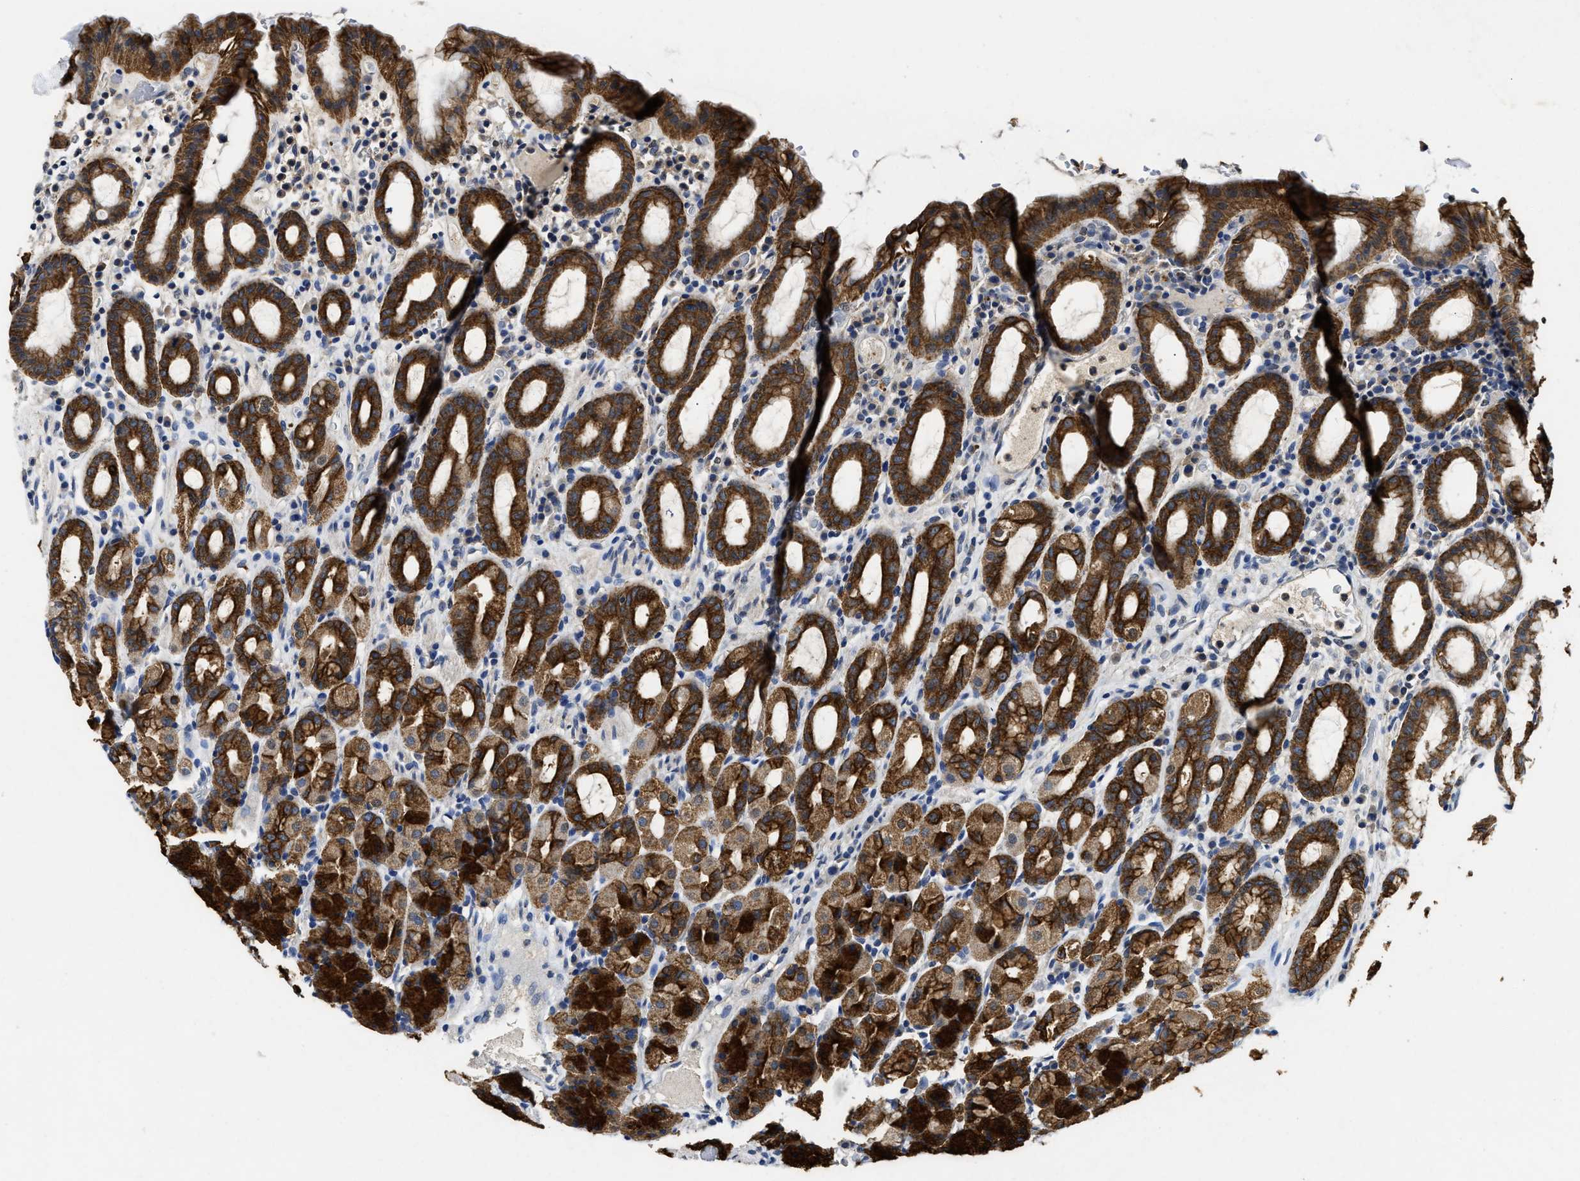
{"staining": {"intensity": "strong", "quantity": ">75%", "location": "cytoplasmic/membranous"}, "tissue": "stomach", "cell_type": "Glandular cells", "image_type": "normal", "snomed": [{"axis": "morphology", "description": "Normal tissue, NOS"}, {"axis": "topography", "description": "Stomach, upper"}], "caption": "Glandular cells show high levels of strong cytoplasmic/membranous staining in about >75% of cells in benign stomach. (DAB IHC with brightfield microscopy, high magnification).", "gene": "CTNNA1", "patient": {"sex": "male", "age": 68}}